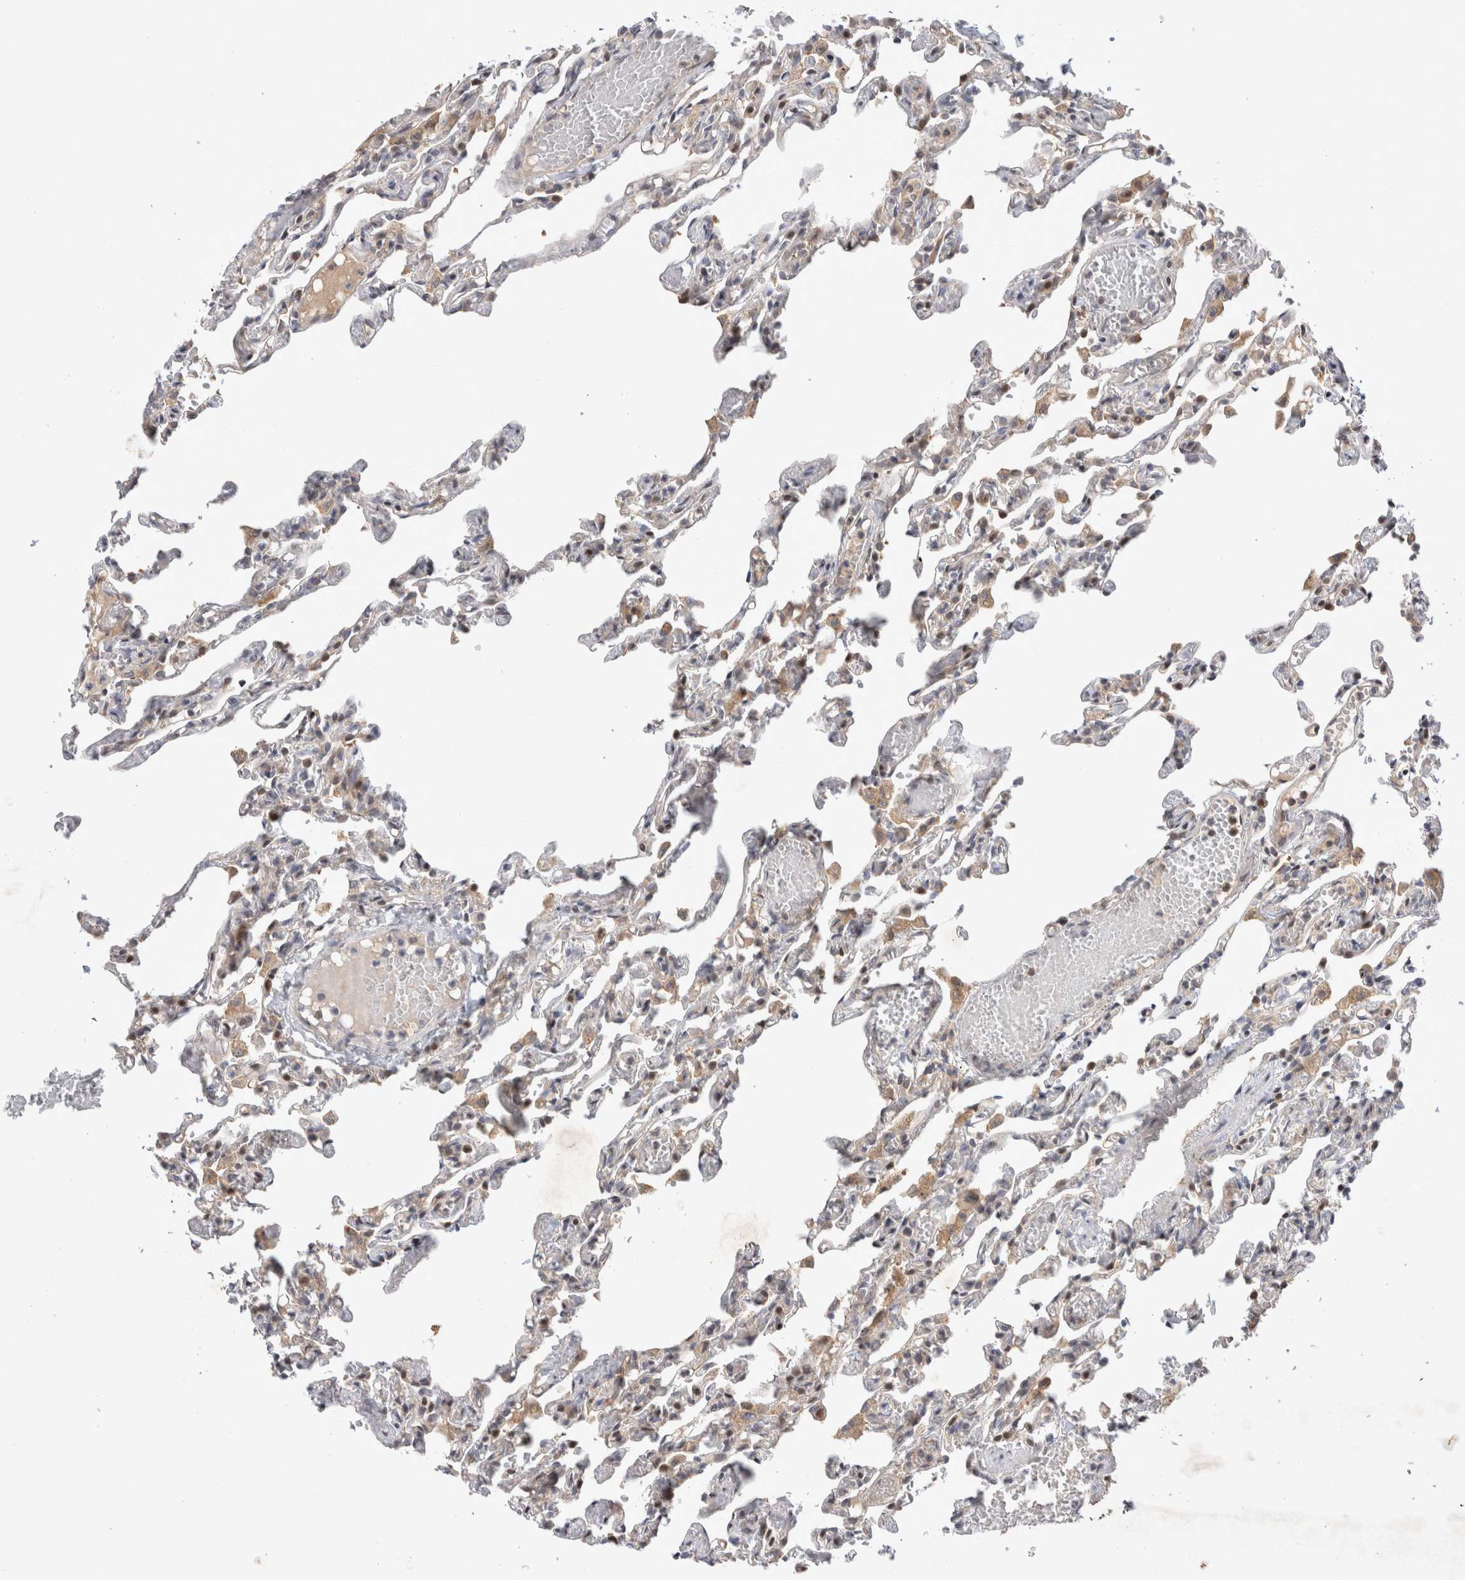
{"staining": {"intensity": "weak", "quantity": "<25%", "location": "nuclear"}, "tissue": "lung", "cell_type": "Alveolar cells", "image_type": "normal", "snomed": [{"axis": "morphology", "description": "Normal tissue, NOS"}, {"axis": "topography", "description": "Lung"}], "caption": "DAB immunohistochemical staining of benign lung shows no significant positivity in alveolar cells.", "gene": "HTT", "patient": {"sex": "male", "age": 21}}